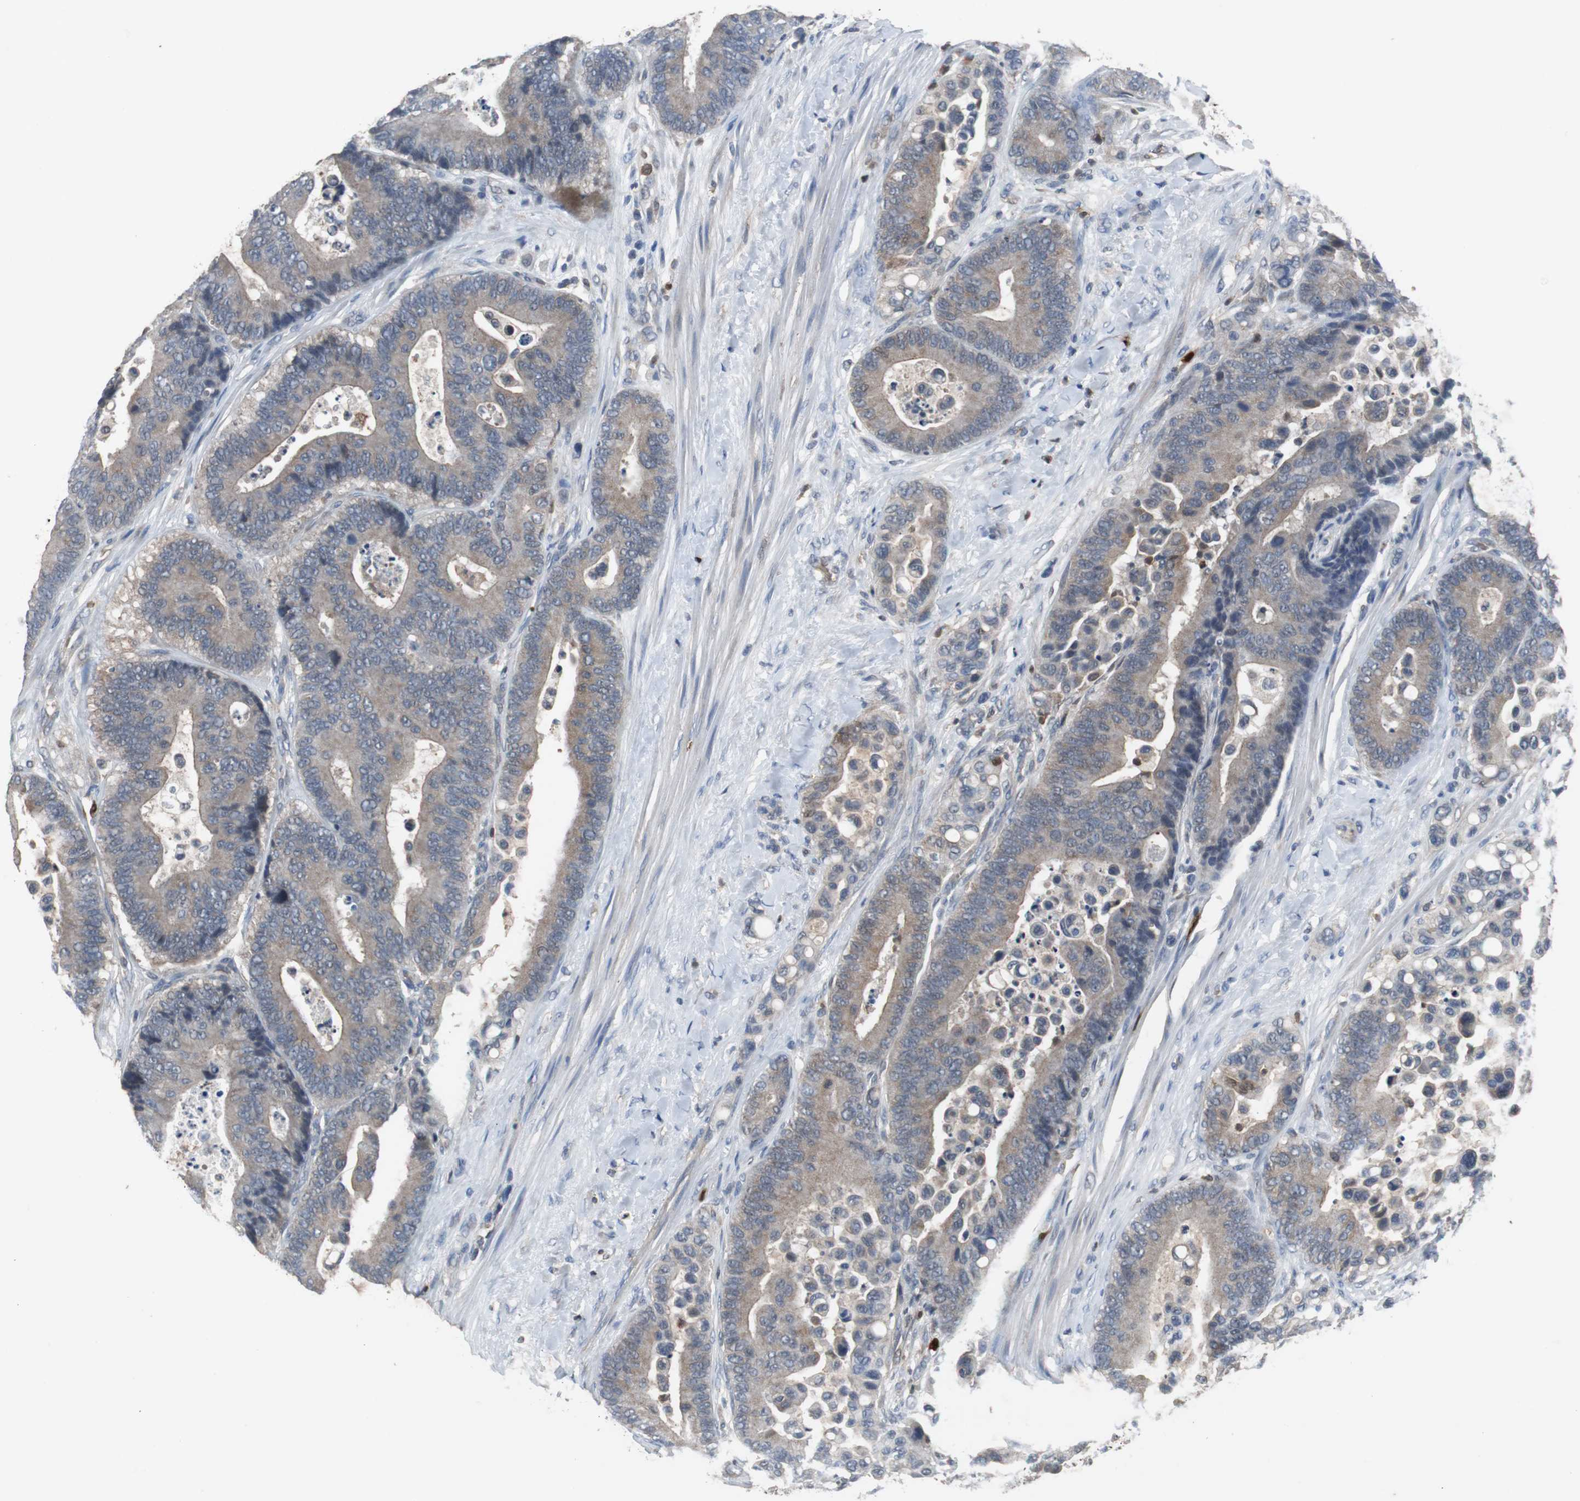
{"staining": {"intensity": "weak", "quantity": ">75%", "location": "cytoplasmic/membranous"}, "tissue": "colorectal cancer", "cell_type": "Tumor cells", "image_type": "cancer", "snomed": [{"axis": "morphology", "description": "Normal tissue, NOS"}, {"axis": "morphology", "description": "Adenocarcinoma, NOS"}, {"axis": "topography", "description": "Colon"}], "caption": "The immunohistochemical stain highlights weak cytoplasmic/membranous staining in tumor cells of colorectal cancer (adenocarcinoma) tissue. (DAB IHC with brightfield microscopy, high magnification).", "gene": "CALB2", "patient": {"sex": "male", "age": 82}}